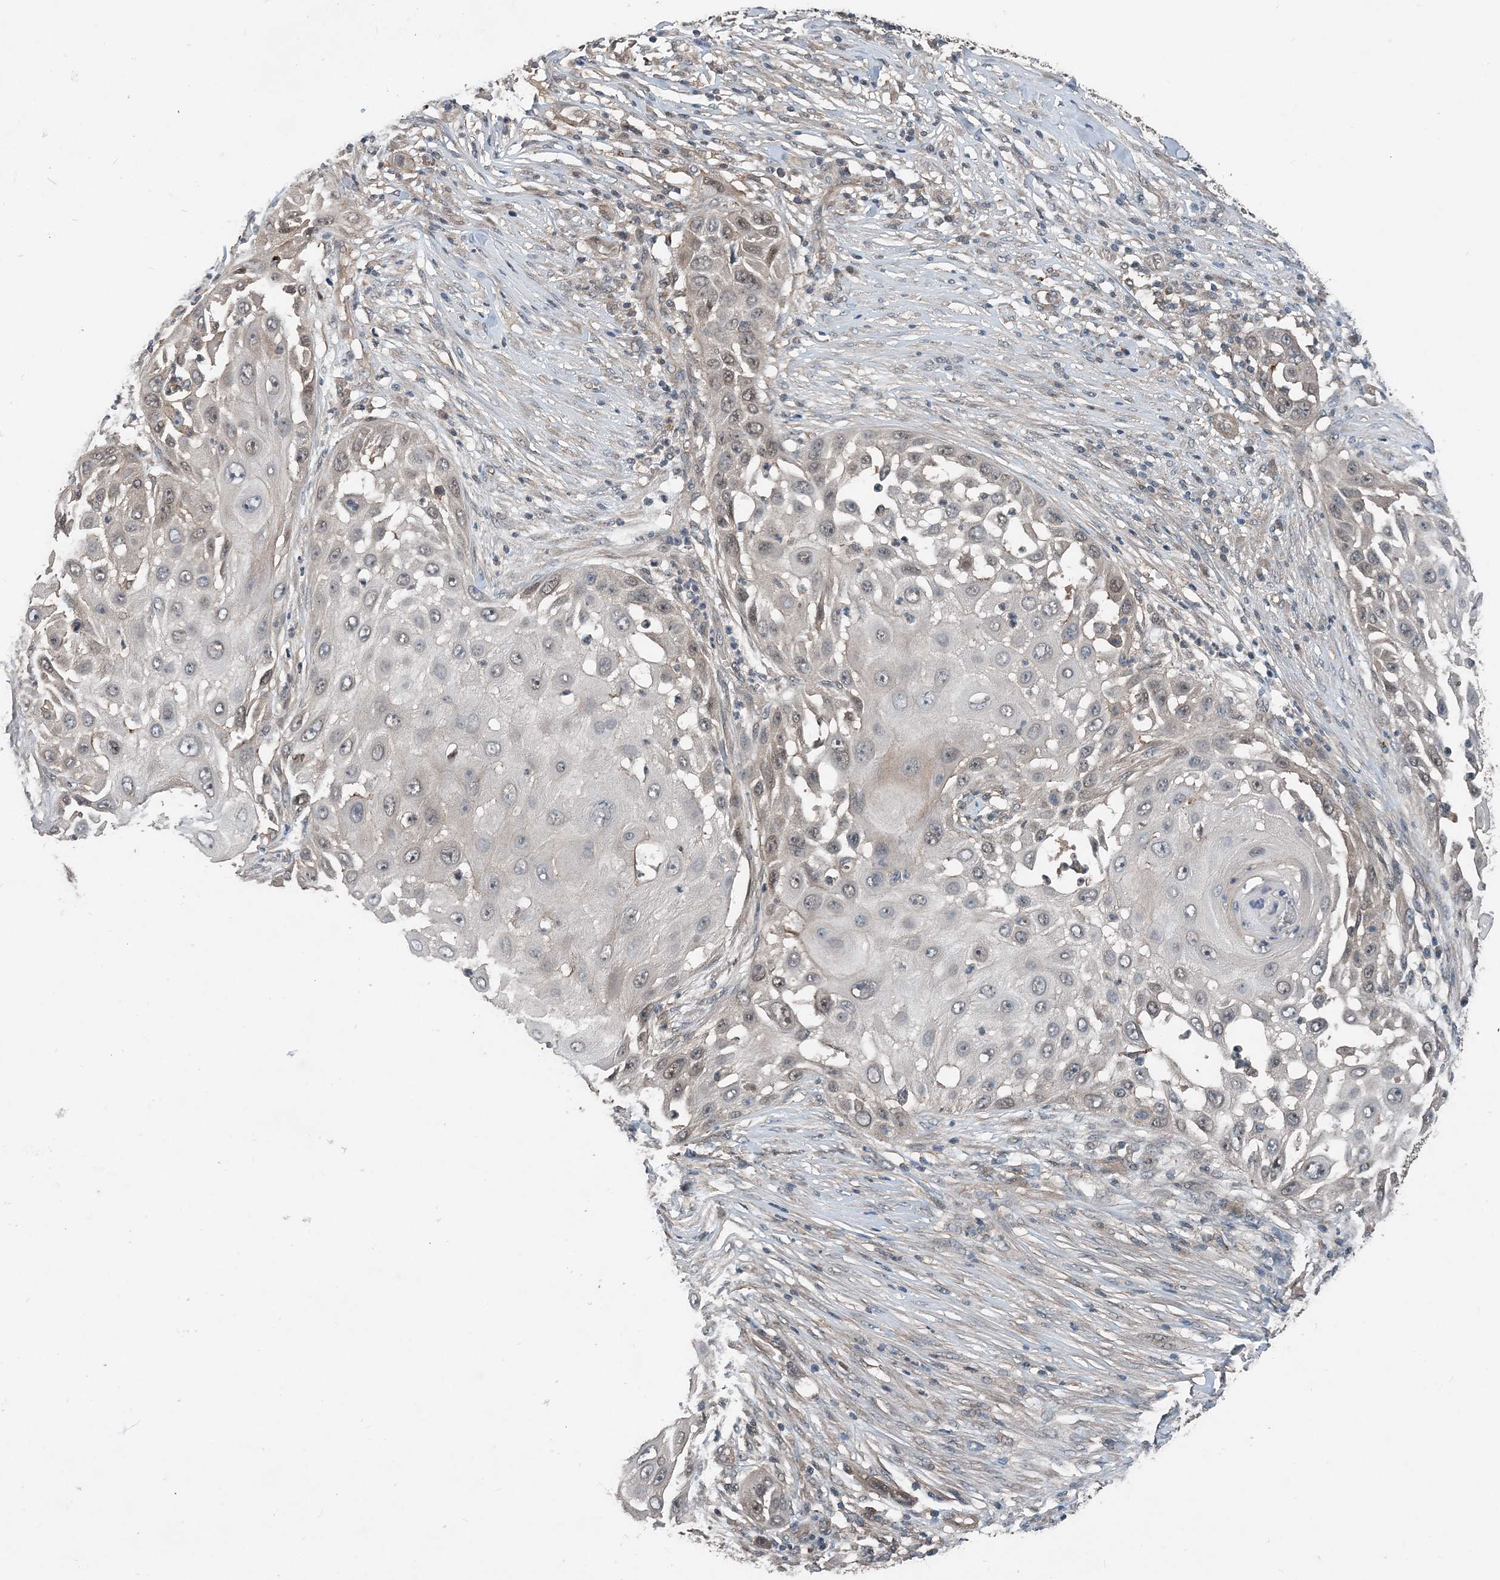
{"staining": {"intensity": "weak", "quantity": "<25%", "location": "cytoplasmic/membranous,nuclear"}, "tissue": "skin cancer", "cell_type": "Tumor cells", "image_type": "cancer", "snomed": [{"axis": "morphology", "description": "Squamous cell carcinoma, NOS"}, {"axis": "topography", "description": "Skin"}], "caption": "Protein analysis of skin squamous cell carcinoma displays no significant expression in tumor cells.", "gene": "SMPD3", "patient": {"sex": "female", "age": 44}}